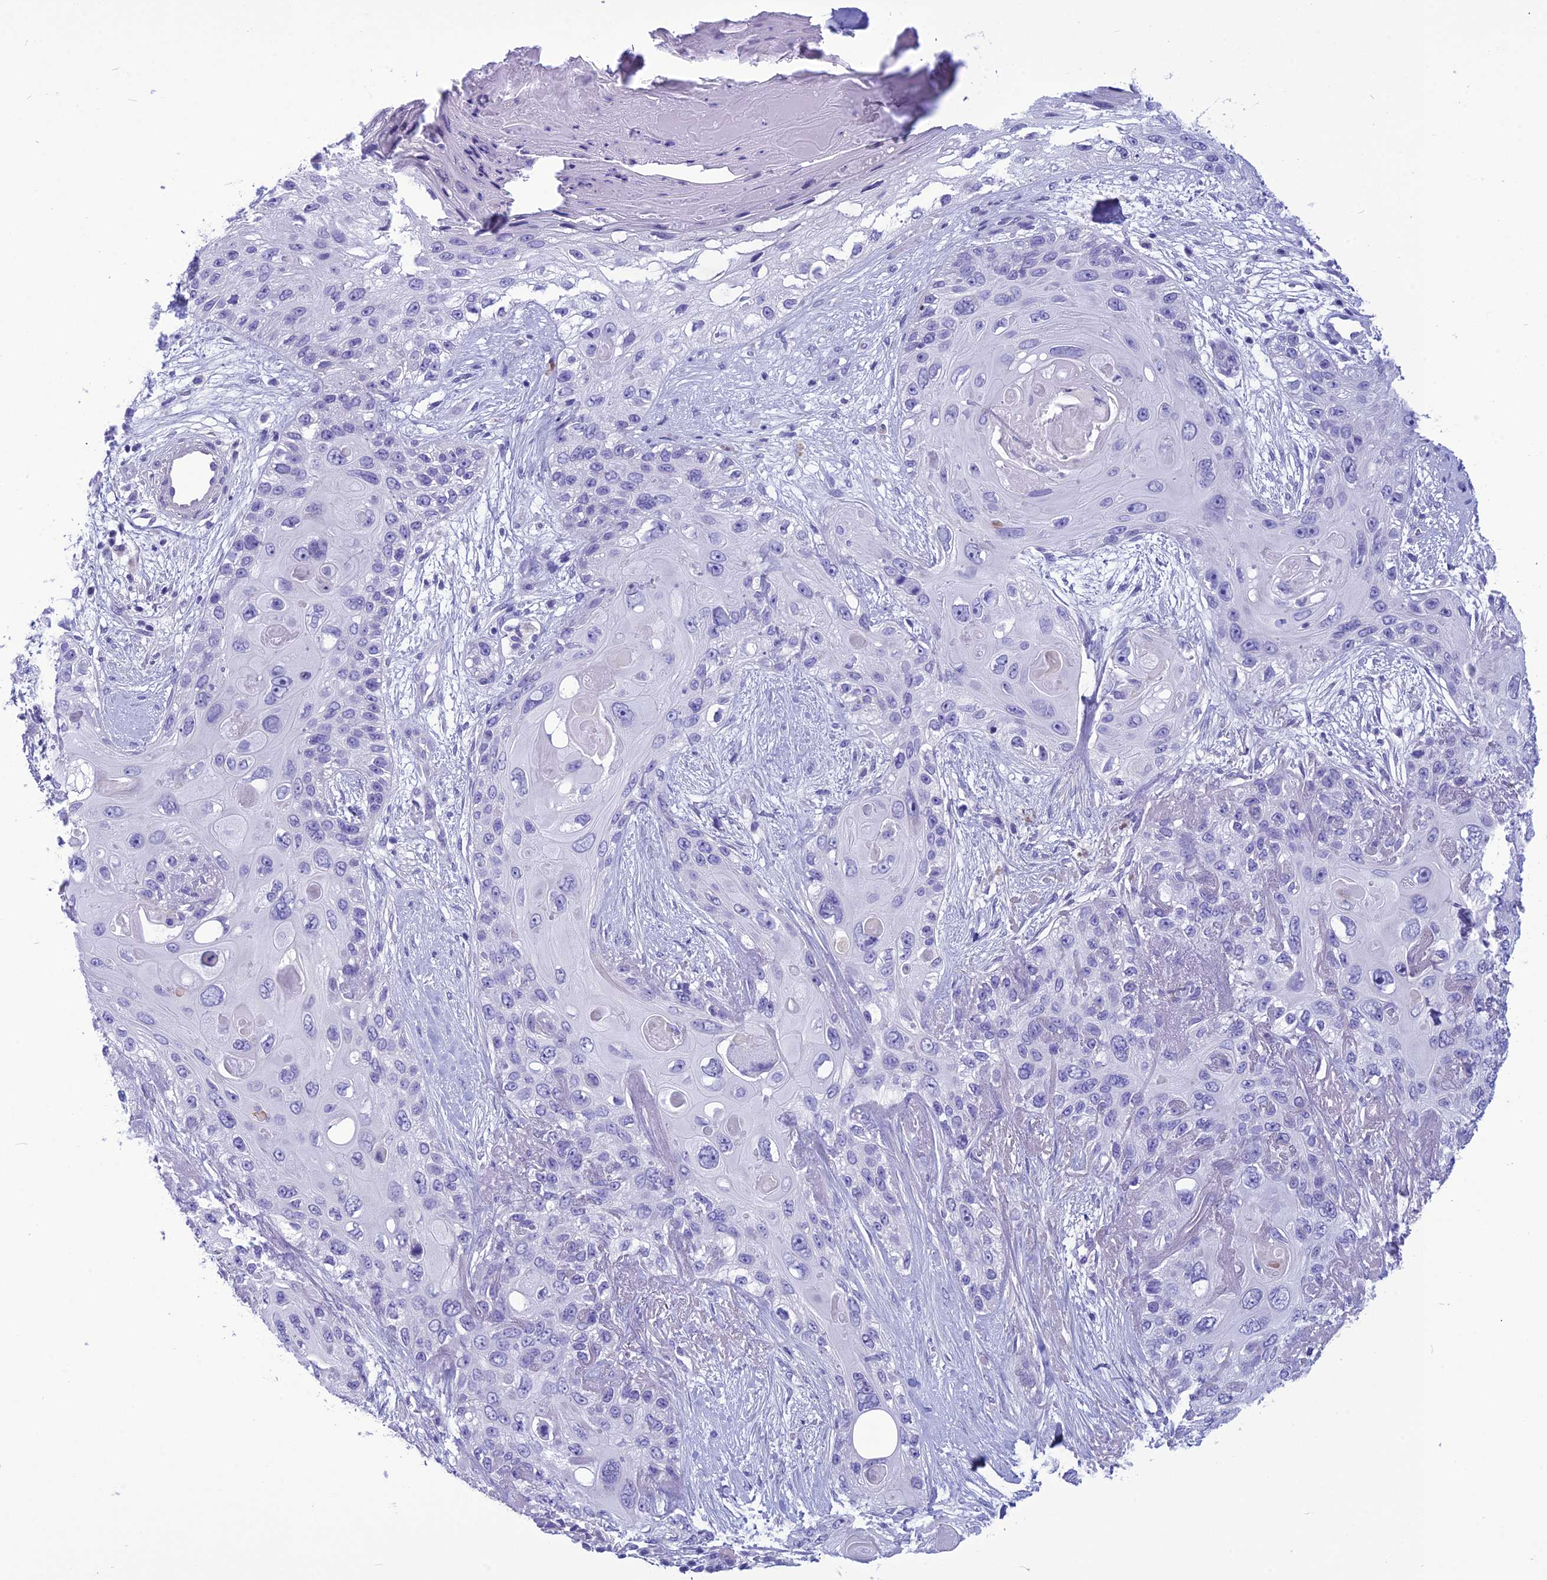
{"staining": {"intensity": "negative", "quantity": "none", "location": "none"}, "tissue": "skin cancer", "cell_type": "Tumor cells", "image_type": "cancer", "snomed": [{"axis": "morphology", "description": "Normal tissue, NOS"}, {"axis": "morphology", "description": "Squamous cell carcinoma, NOS"}, {"axis": "topography", "description": "Skin"}], "caption": "Skin cancer stained for a protein using immunohistochemistry (IHC) exhibits no positivity tumor cells.", "gene": "BBS2", "patient": {"sex": "male", "age": 72}}